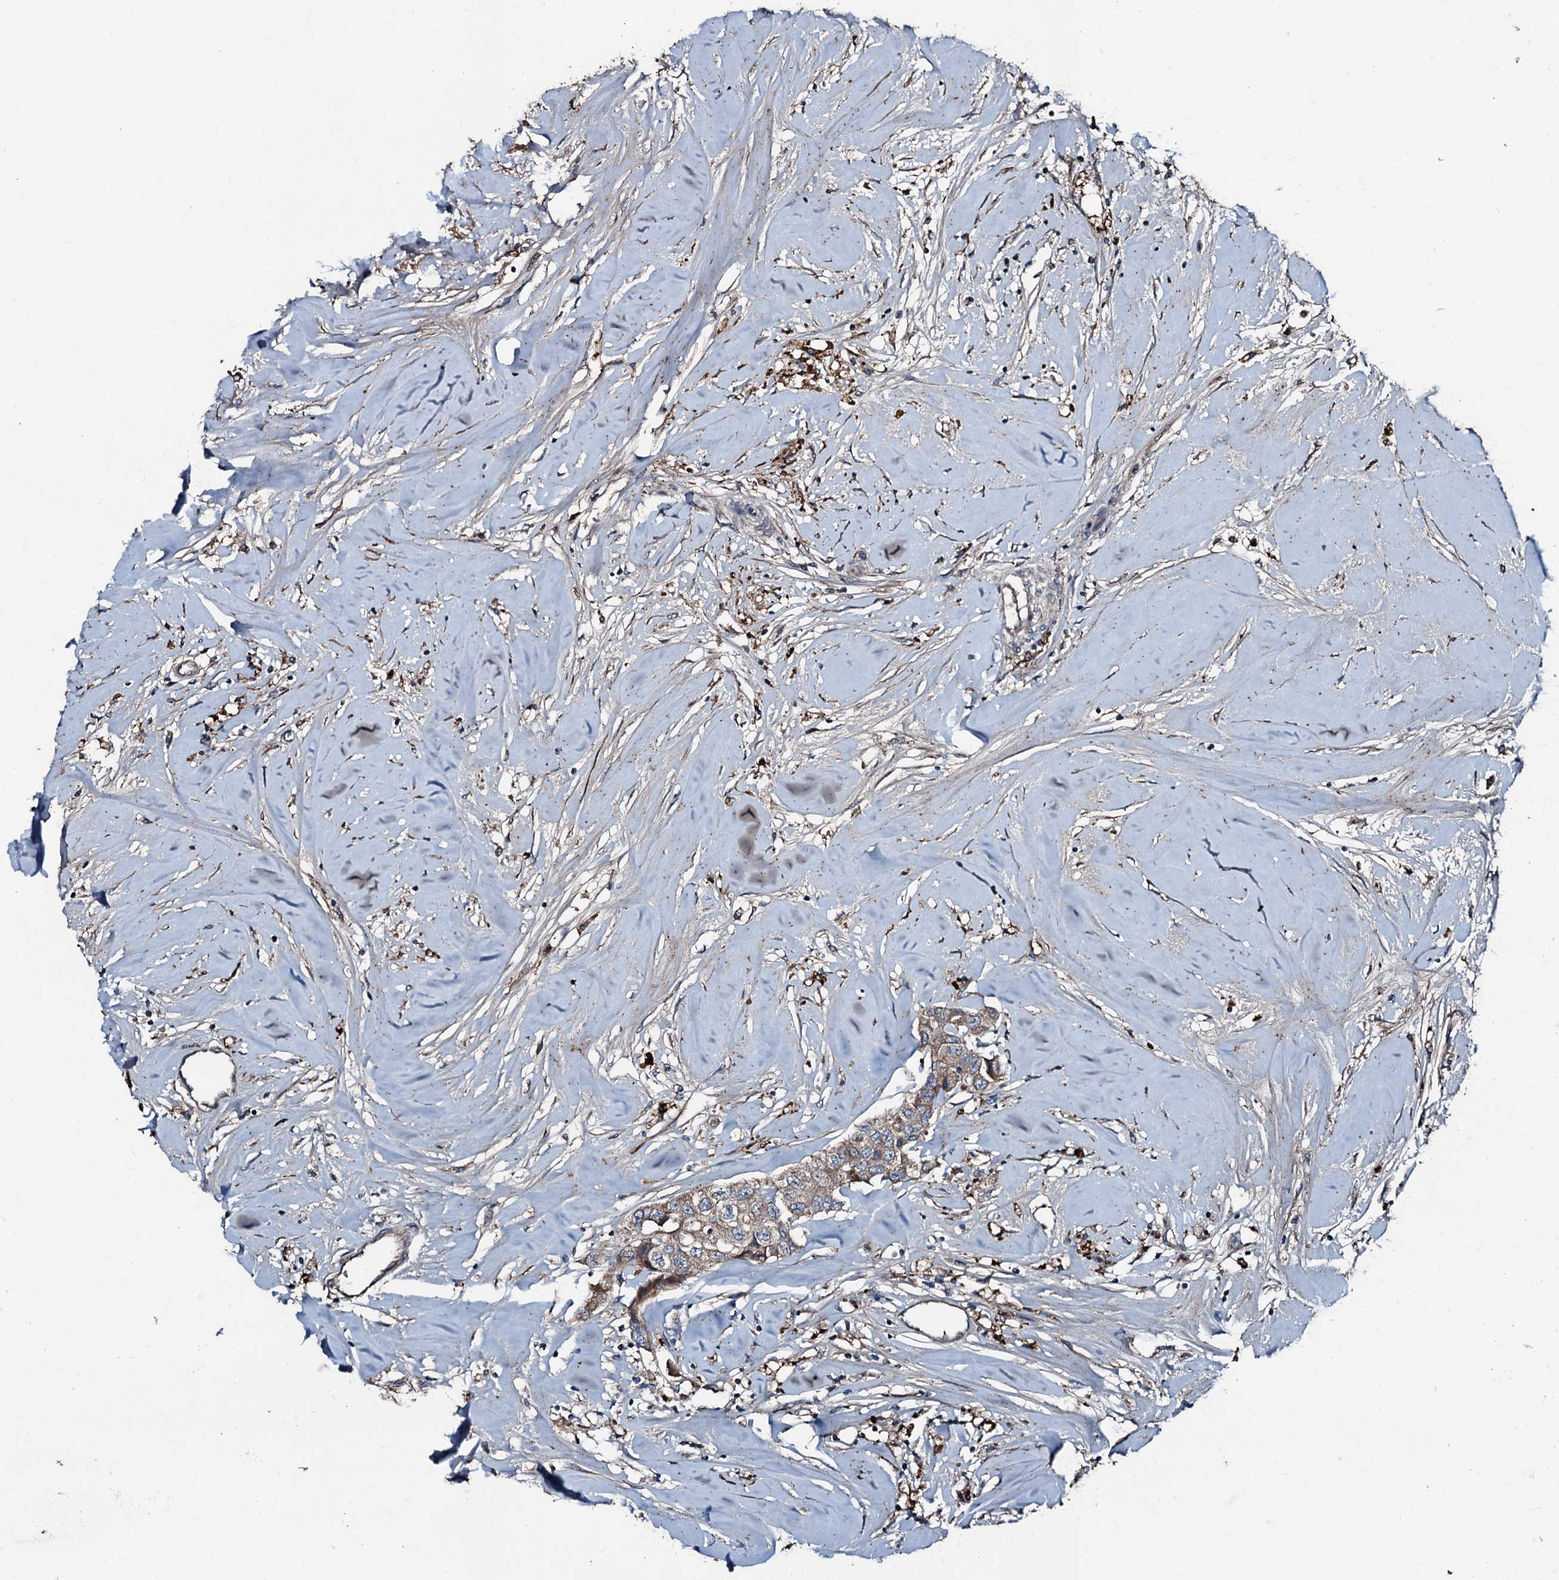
{"staining": {"intensity": "strong", "quantity": "25%-75%", "location": "cytoplasmic/membranous"}, "tissue": "breast cancer", "cell_type": "Tumor cells", "image_type": "cancer", "snomed": [{"axis": "morphology", "description": "Duct carcinoma"}, {"axis": "topography", "description": "Breast"}], "caption": "Immunohistochemical staining of human breast cancer (invasive ductal carcinoma) reveals high levels of strong cytoplasmic/membranous positivity in approximately 25%-75% of tumor cells. (DAB IHC with brightfield microscopy, high magnification).", "gene": "AARS1", "patient": {"sex": "female", "age": 80}}